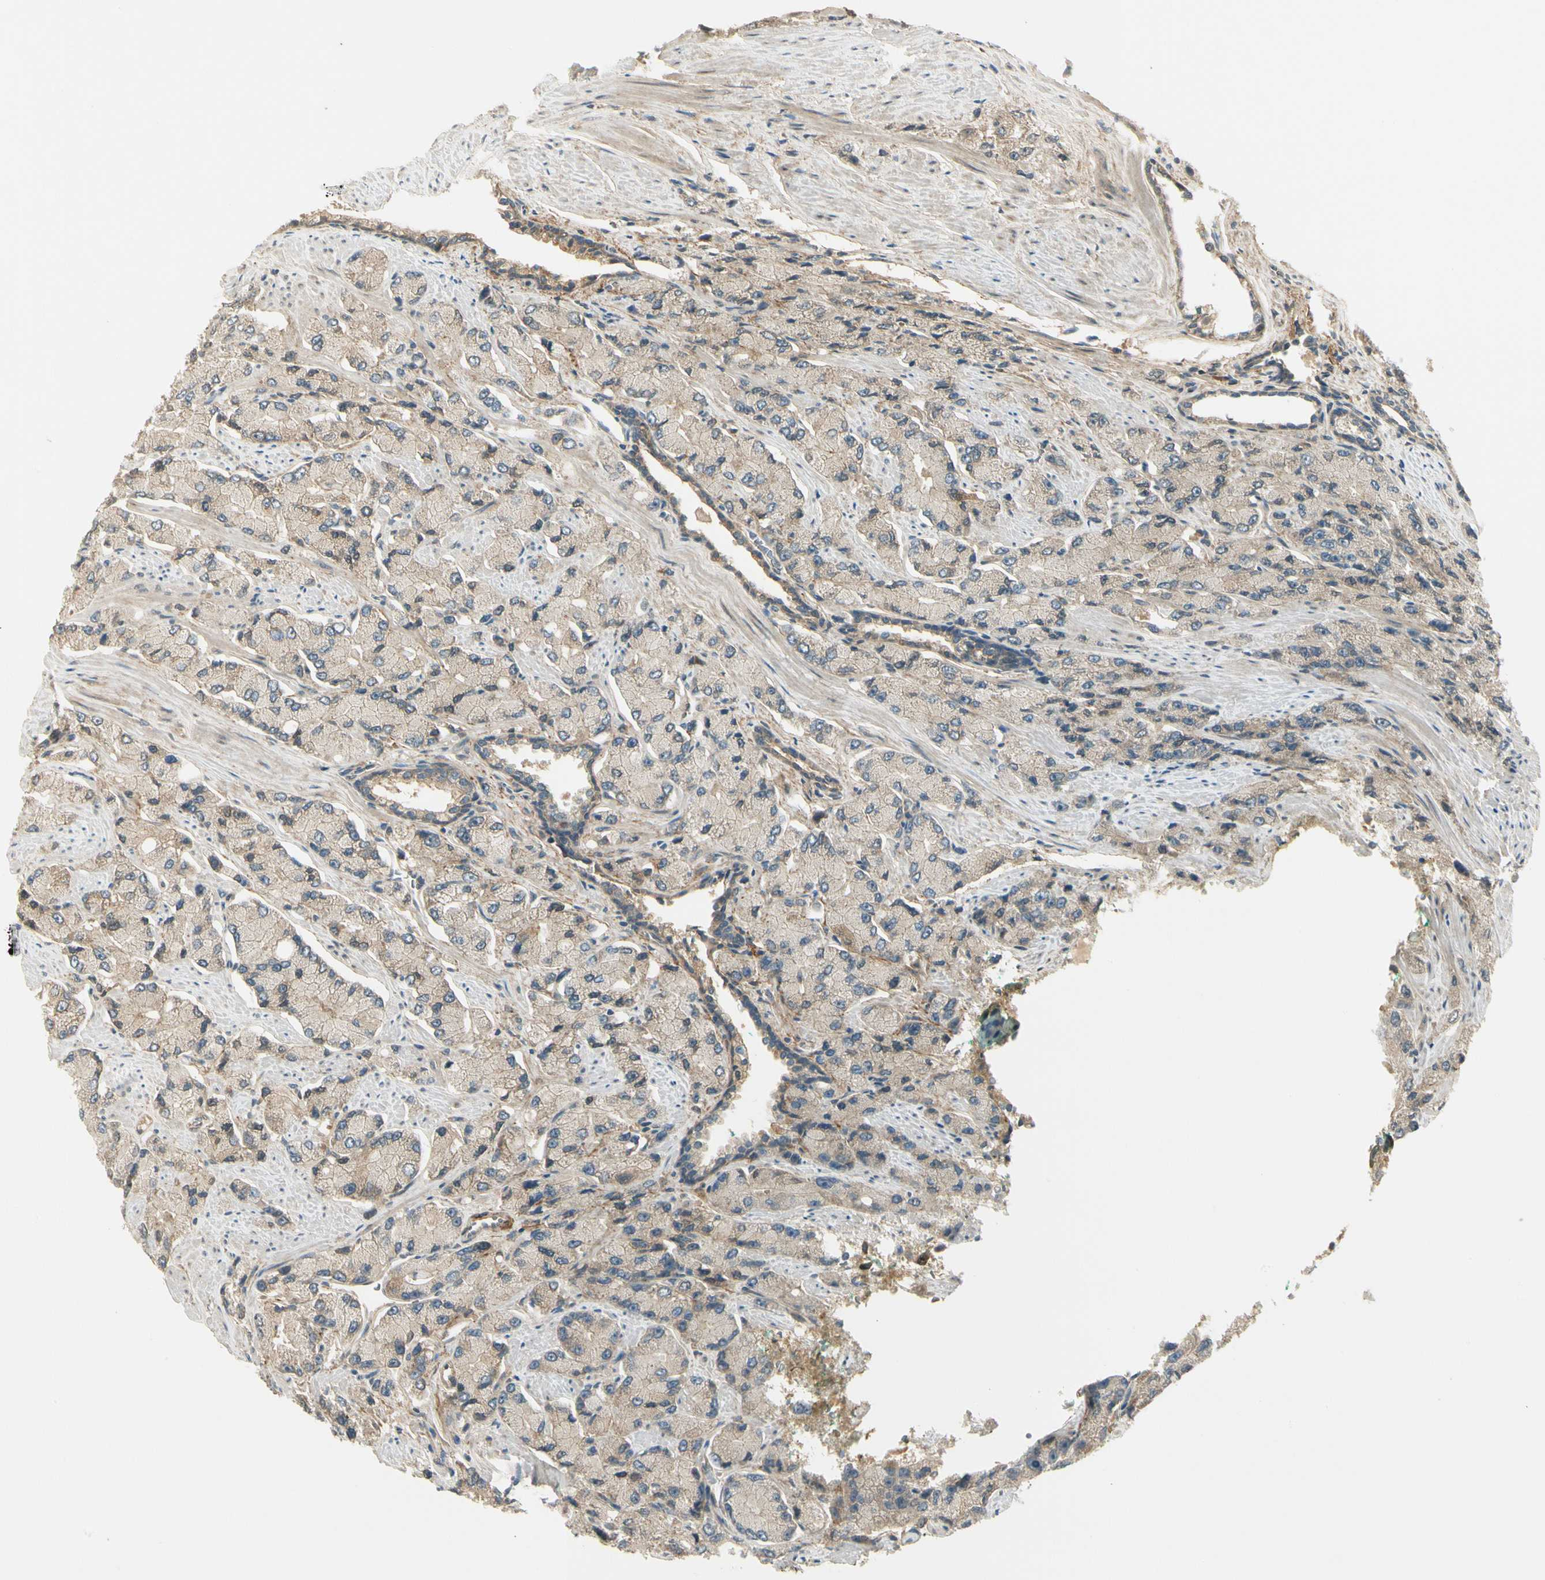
{"staining": {"intensity": "weak", "quantity": "<25%", "location": "cytoplasmic/membranous"}, "tissue": "prostate cancer", "cell_type": "Tumor cells", "image_type": "cancer", "snomed": [{"axis": "morphology", "description": "Adenocarcinoma, High grade"}, {"axis": "topography", "description": "Prostate"}], "caption": "Protein analysis of prostate cancer (high-grade adenocarcinoma) shows no significant expression in tumor cells.", "gene": "EPHB3", "patient": {"sex": "male", "age": 58}}